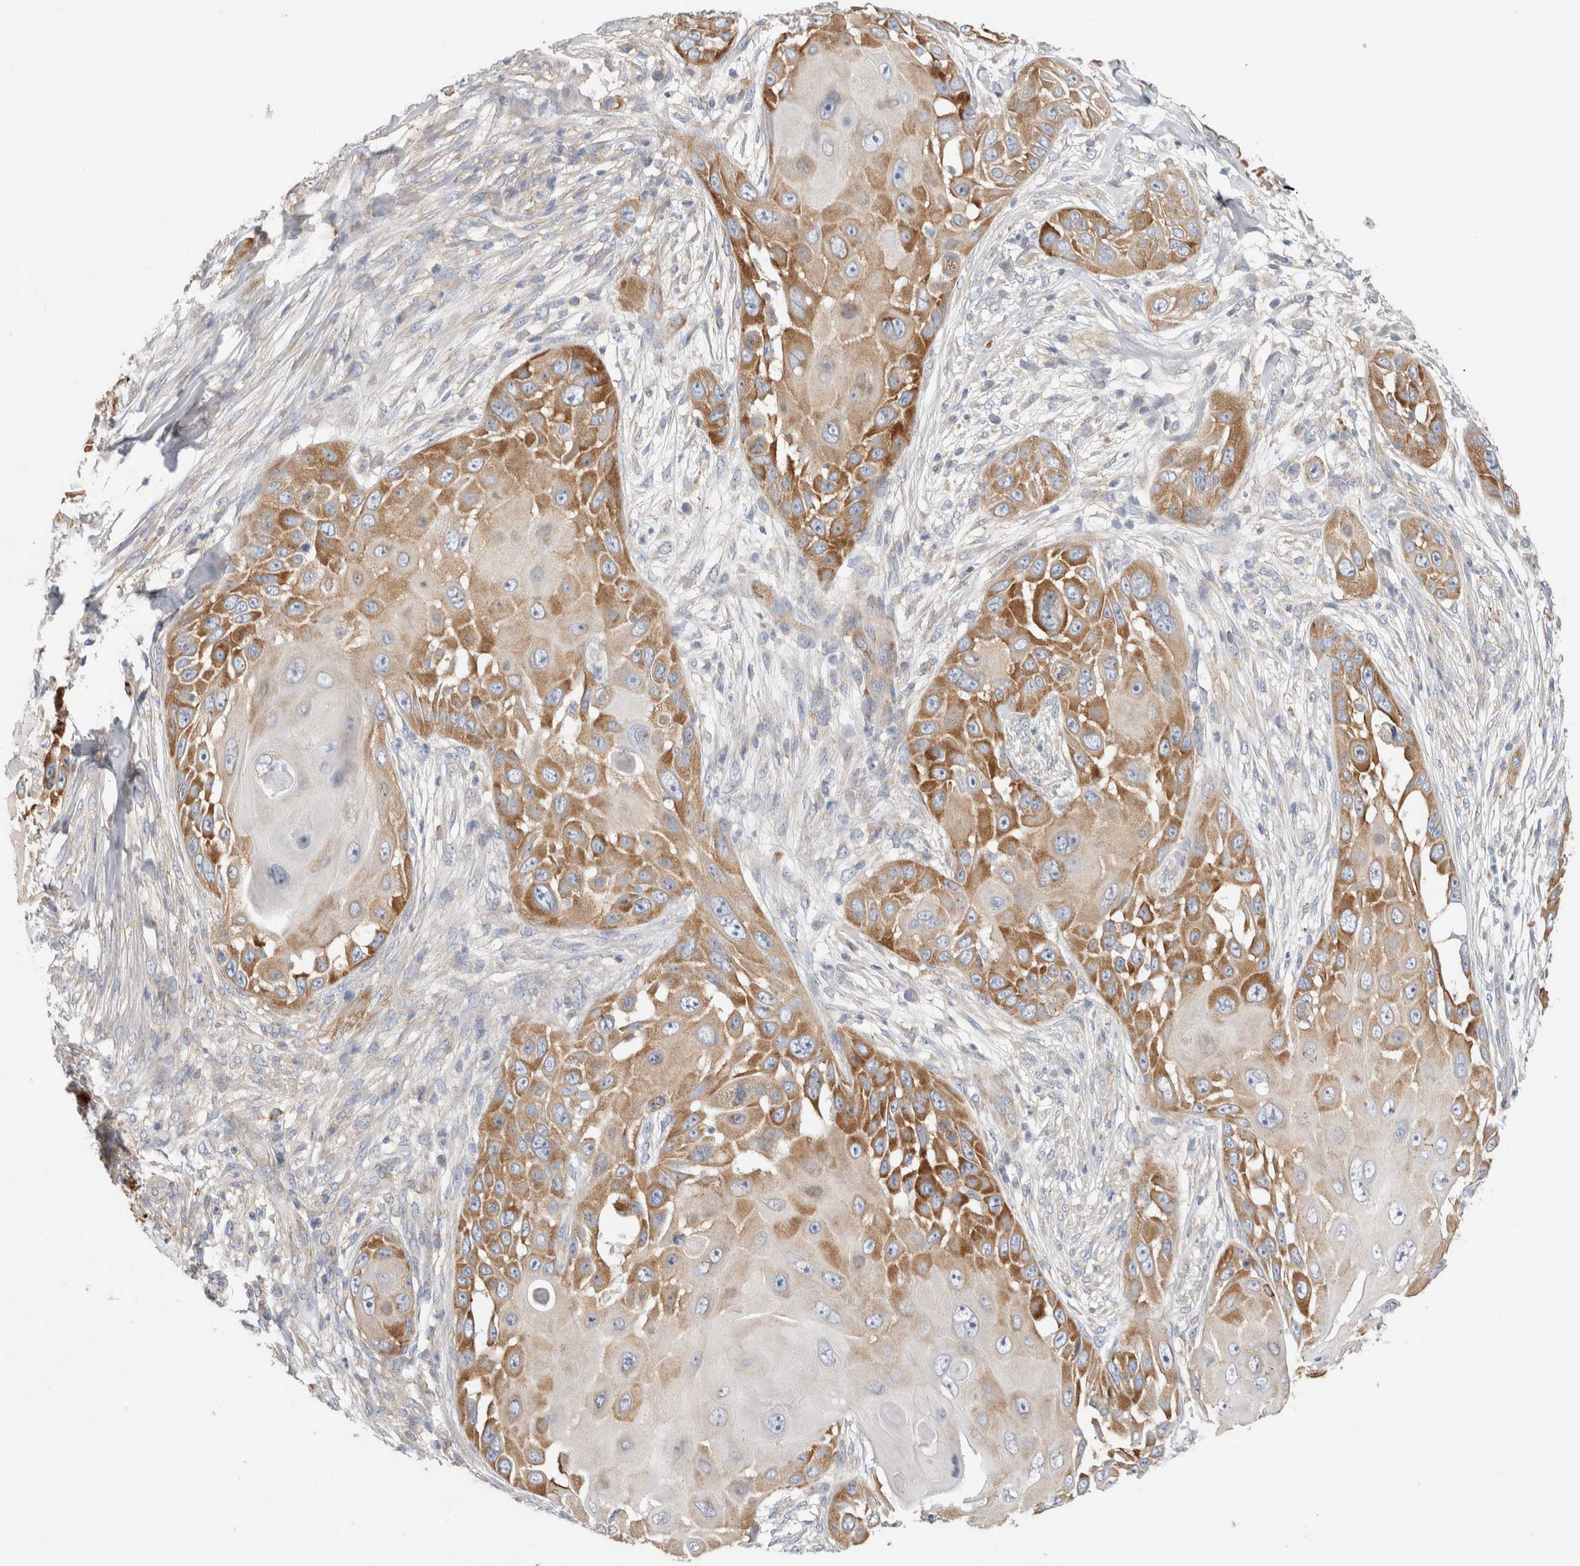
{"staining": {"intensity": "moderate", "quantity": ">75%", "location": "cytoplasmic/membranous"}, "tissue": "skin cancer", "cell_type": "Tumor cells", "image_type": "cancer", "snomed": [{"axis": "morphology", "description": "Squamous cell carcinoma, NOS"}, {"axis": "topography", "description": "Skin"}], "caption": "This is a photomicrograph of immunohistochemistry staining of skin squamous cell carcinoma, which shows moderate expression in the cytoplasmic/membranous of tumor cells.", "gene": "ZNF23", "patient": {"sex": "female", "age": 44}}